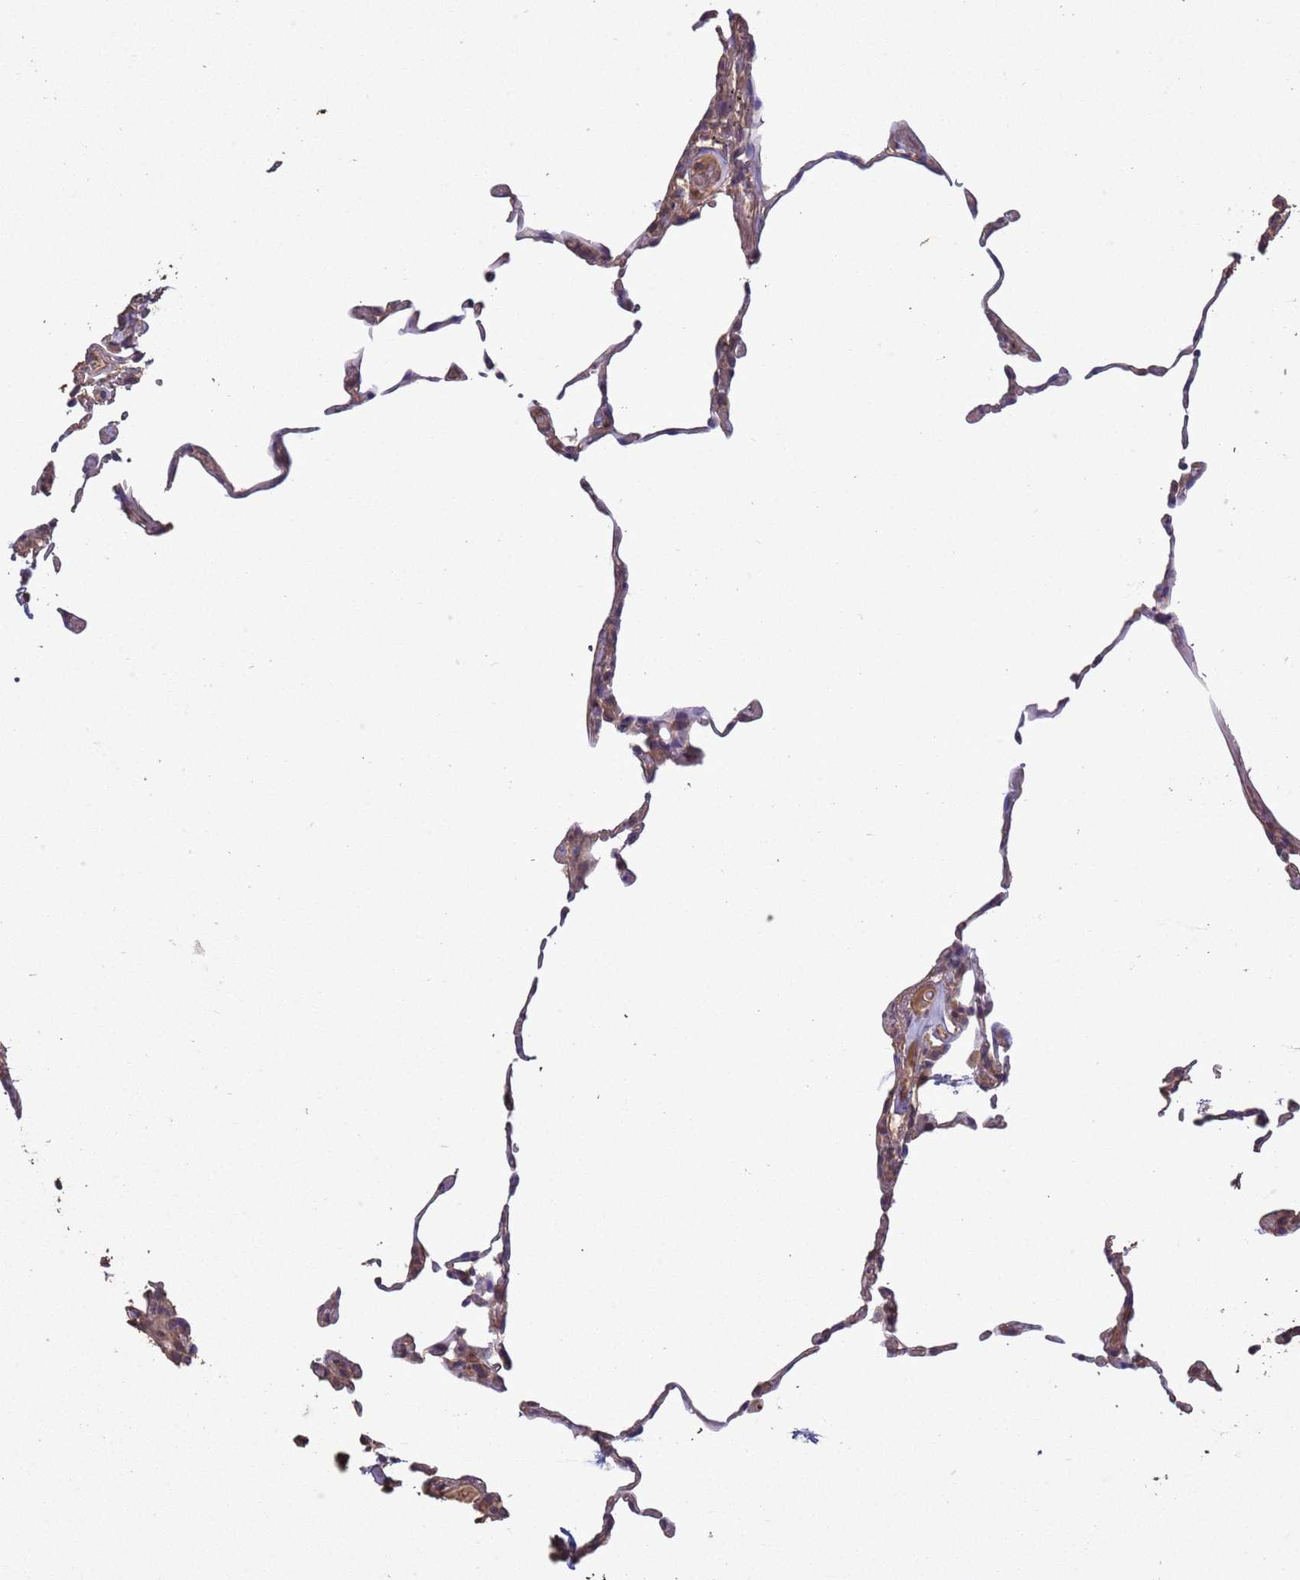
{"staining": {"intensity": "weak", "quantity": "25%-75%", "location": "cytoplasmic/membranous"}, "tissue": "lung", "cell_type": "Alveolar cells", "image_type": "normal", "snomed": [{"axis": "morphology", "description": "Normal tissue, NOS"}, {"axis": "topography", "description": "Lung"}], "caption": "About 25%-75% of alveolar cells in unremarkable lung demonstrate weak cytoplasmic/membranous protein staining as visualized by brown immunohistochemical staining.", "gene": "SLC9B2", "patient": {"sex": "female", "age": 57}}